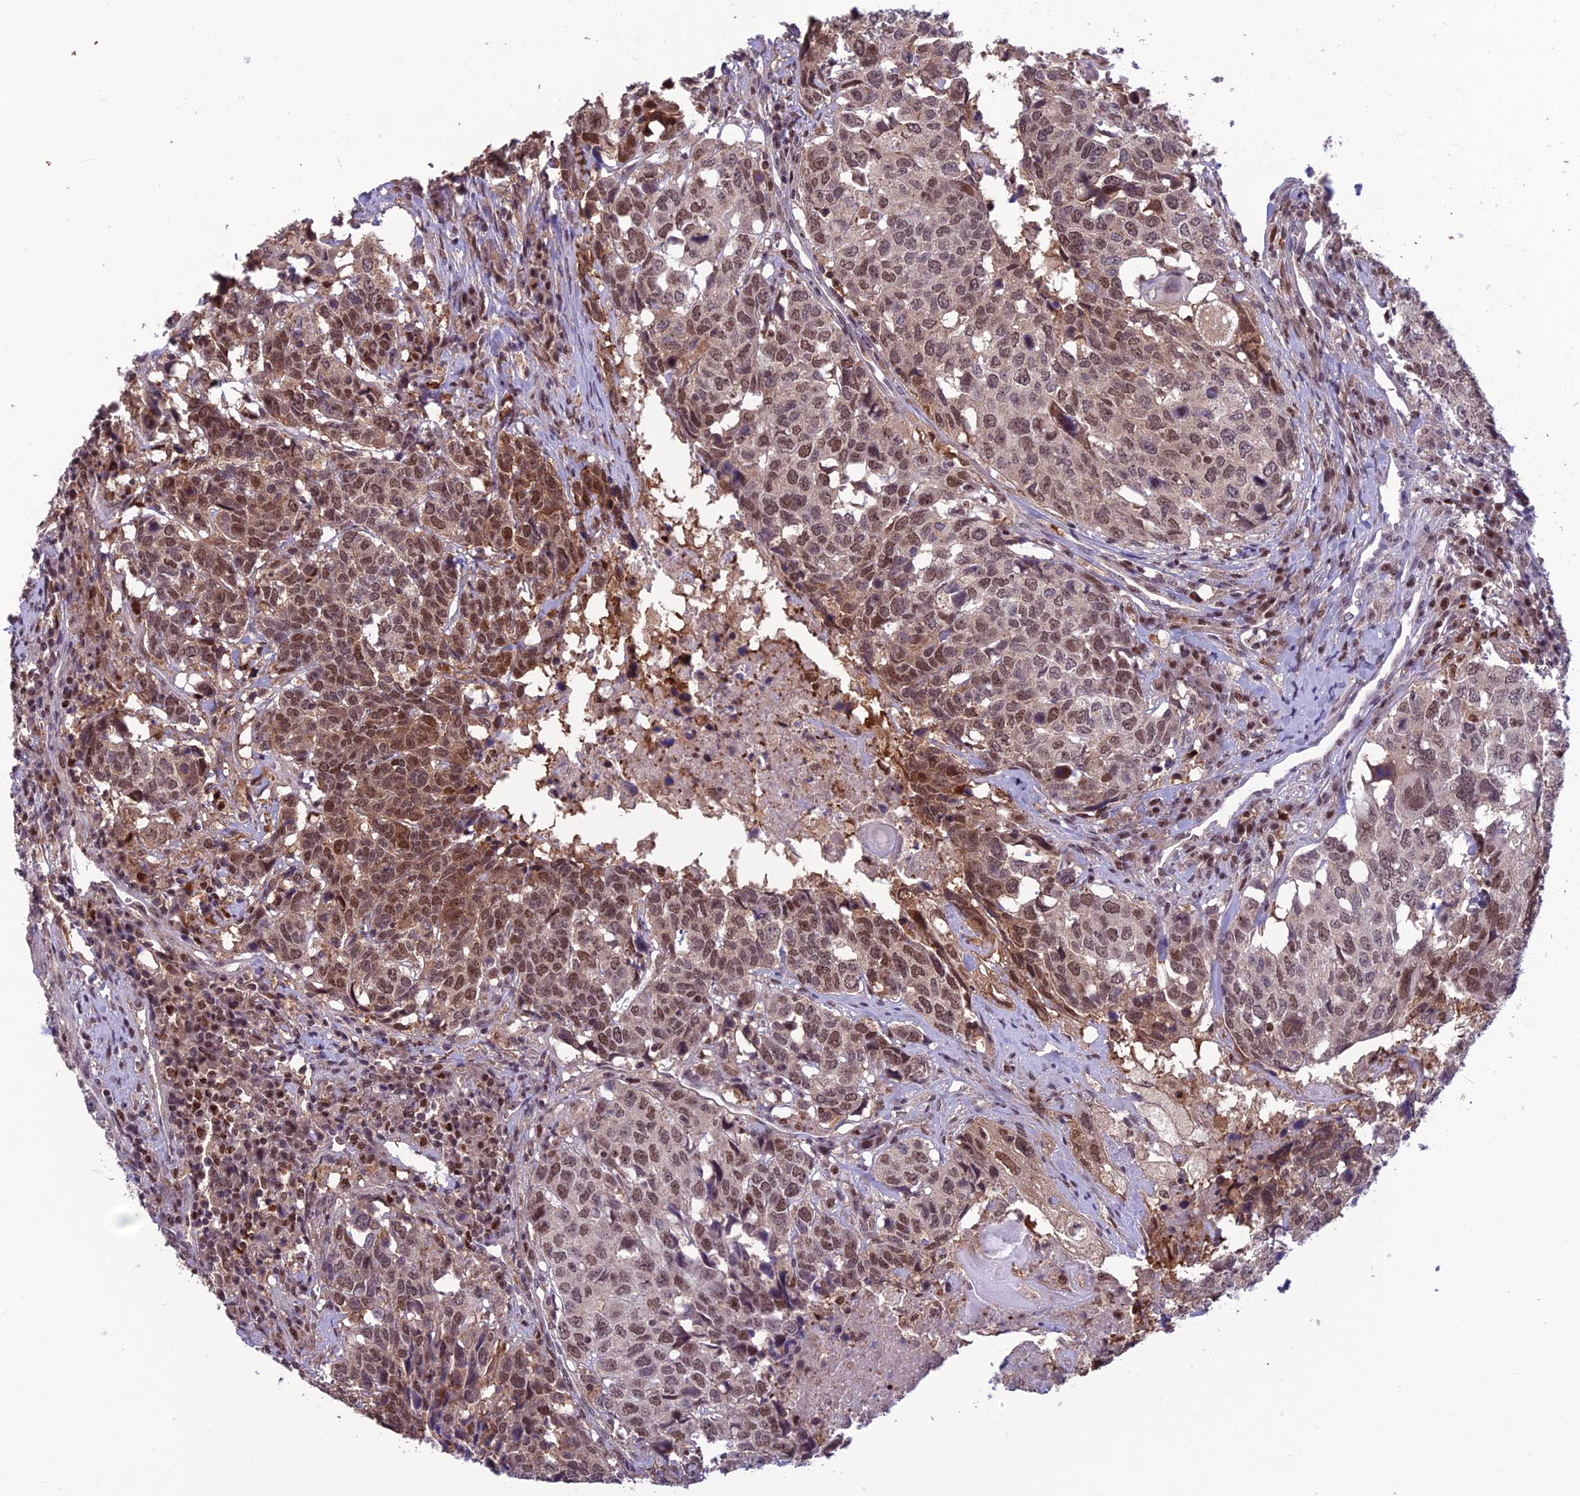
{"staining": {"intensity": "moderate", "quantity": ">75%", "location": "cytoplasmic/membranous,nuclear"}, "tissue": "head and neck cancer", "cell_type": "Tumor cells", "image_type": "cancer", "snomed": [{"axis": "morphology", "description": "Squamous cell carcinoma, NOS"}, {"axis": "topography", "description": "Head-Neck"}], "caption": "Head and neck squamous cell carcinoma stained with DAB IHC demonstrates medium levels of moderate cytoplasmic/membranous and nuclear expression in about >75% of tumor cells.", "gene": "MIS12", "patient": {"sex": "male", "age": 66}}